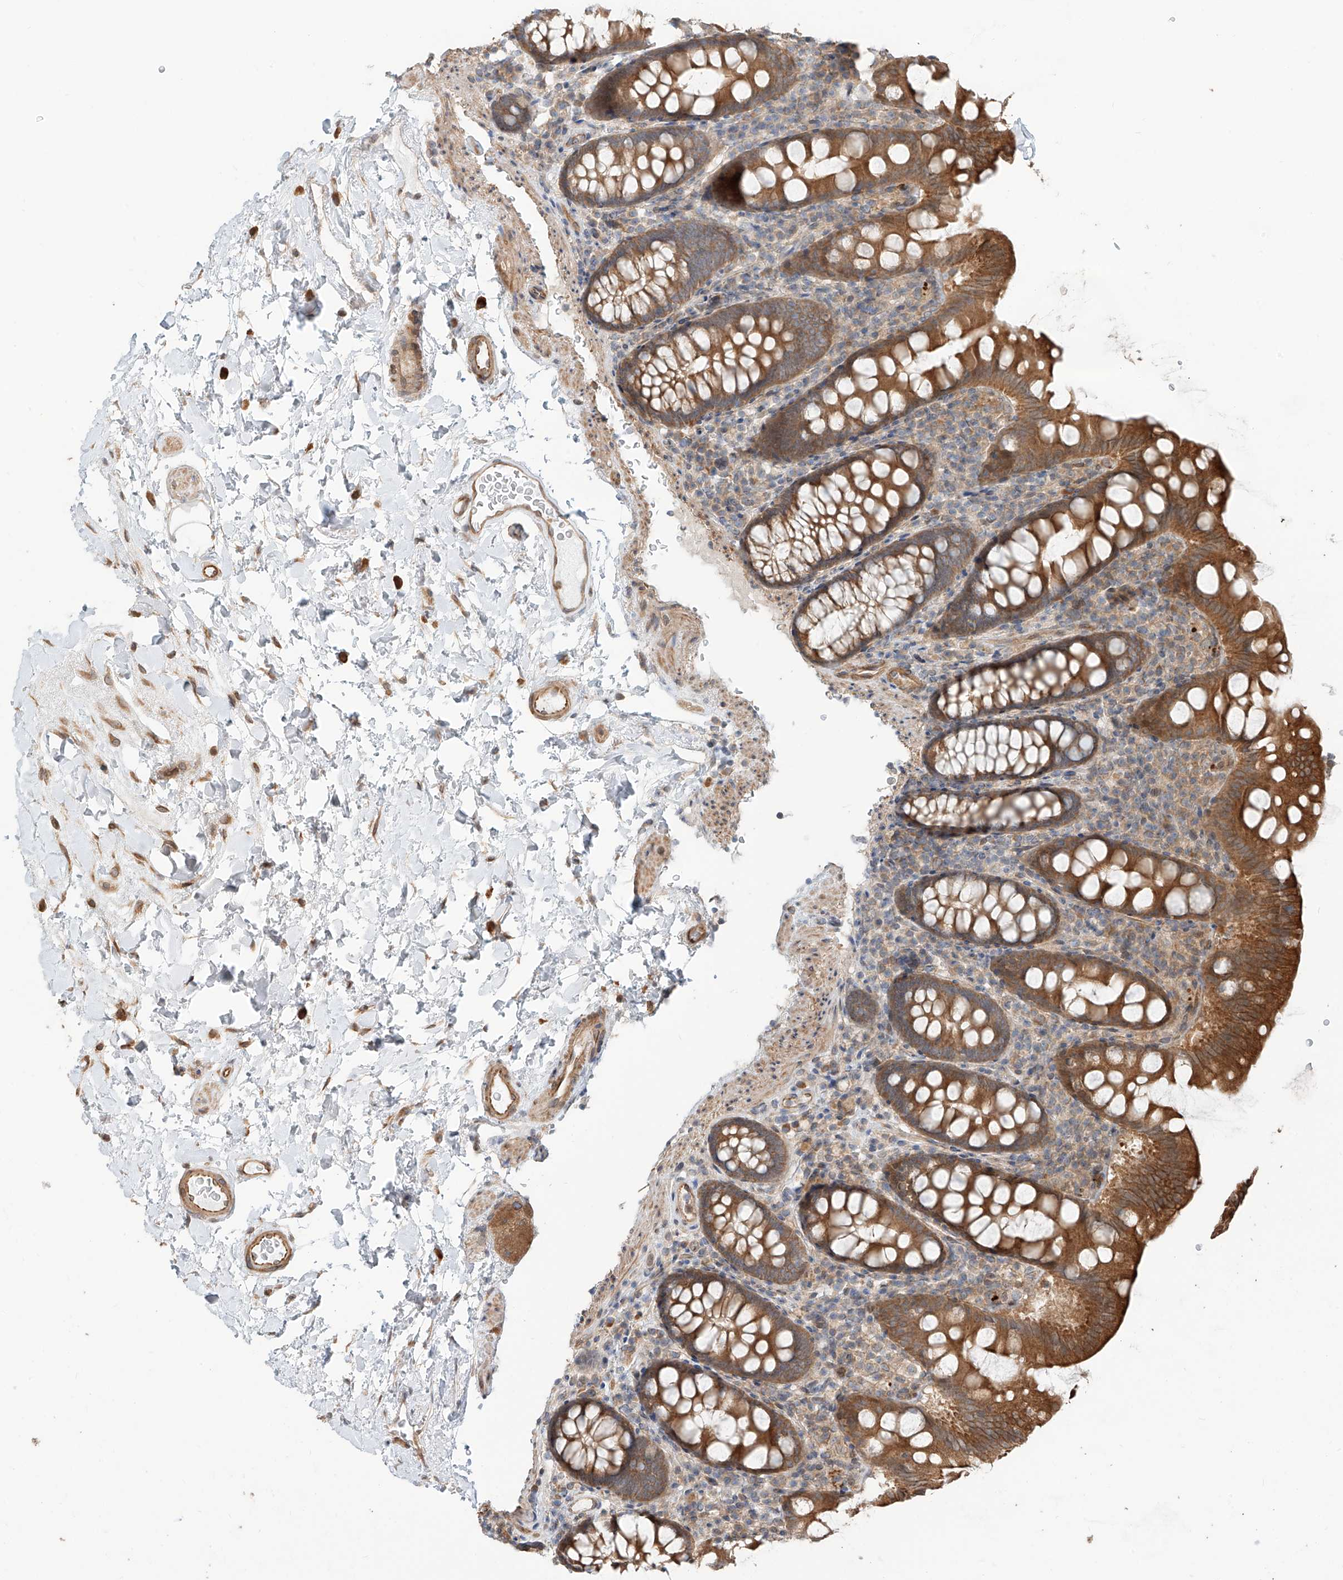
{"staining": {"intensity": "moderate", "quantity": ">75%", "location": "cytoplasmic/membranous"}, "tissue": "colon", "cell_type": "Endothelial cells", "image_type": "normal", "snomed": [{"axis": "morphology", "description": "Normal tissue, NOS"}, {"axis": "topography", "description": "Colon"}], "caption": "Immunohistochemistry histopathology image of benign colon stained for a protein (brown), which displays medium levels of moderate cytoplasmic/membranous expression in about >75% of endothelial cells.", "gene": "CEP162", "patient": {"sex": "female", "age": 79}}